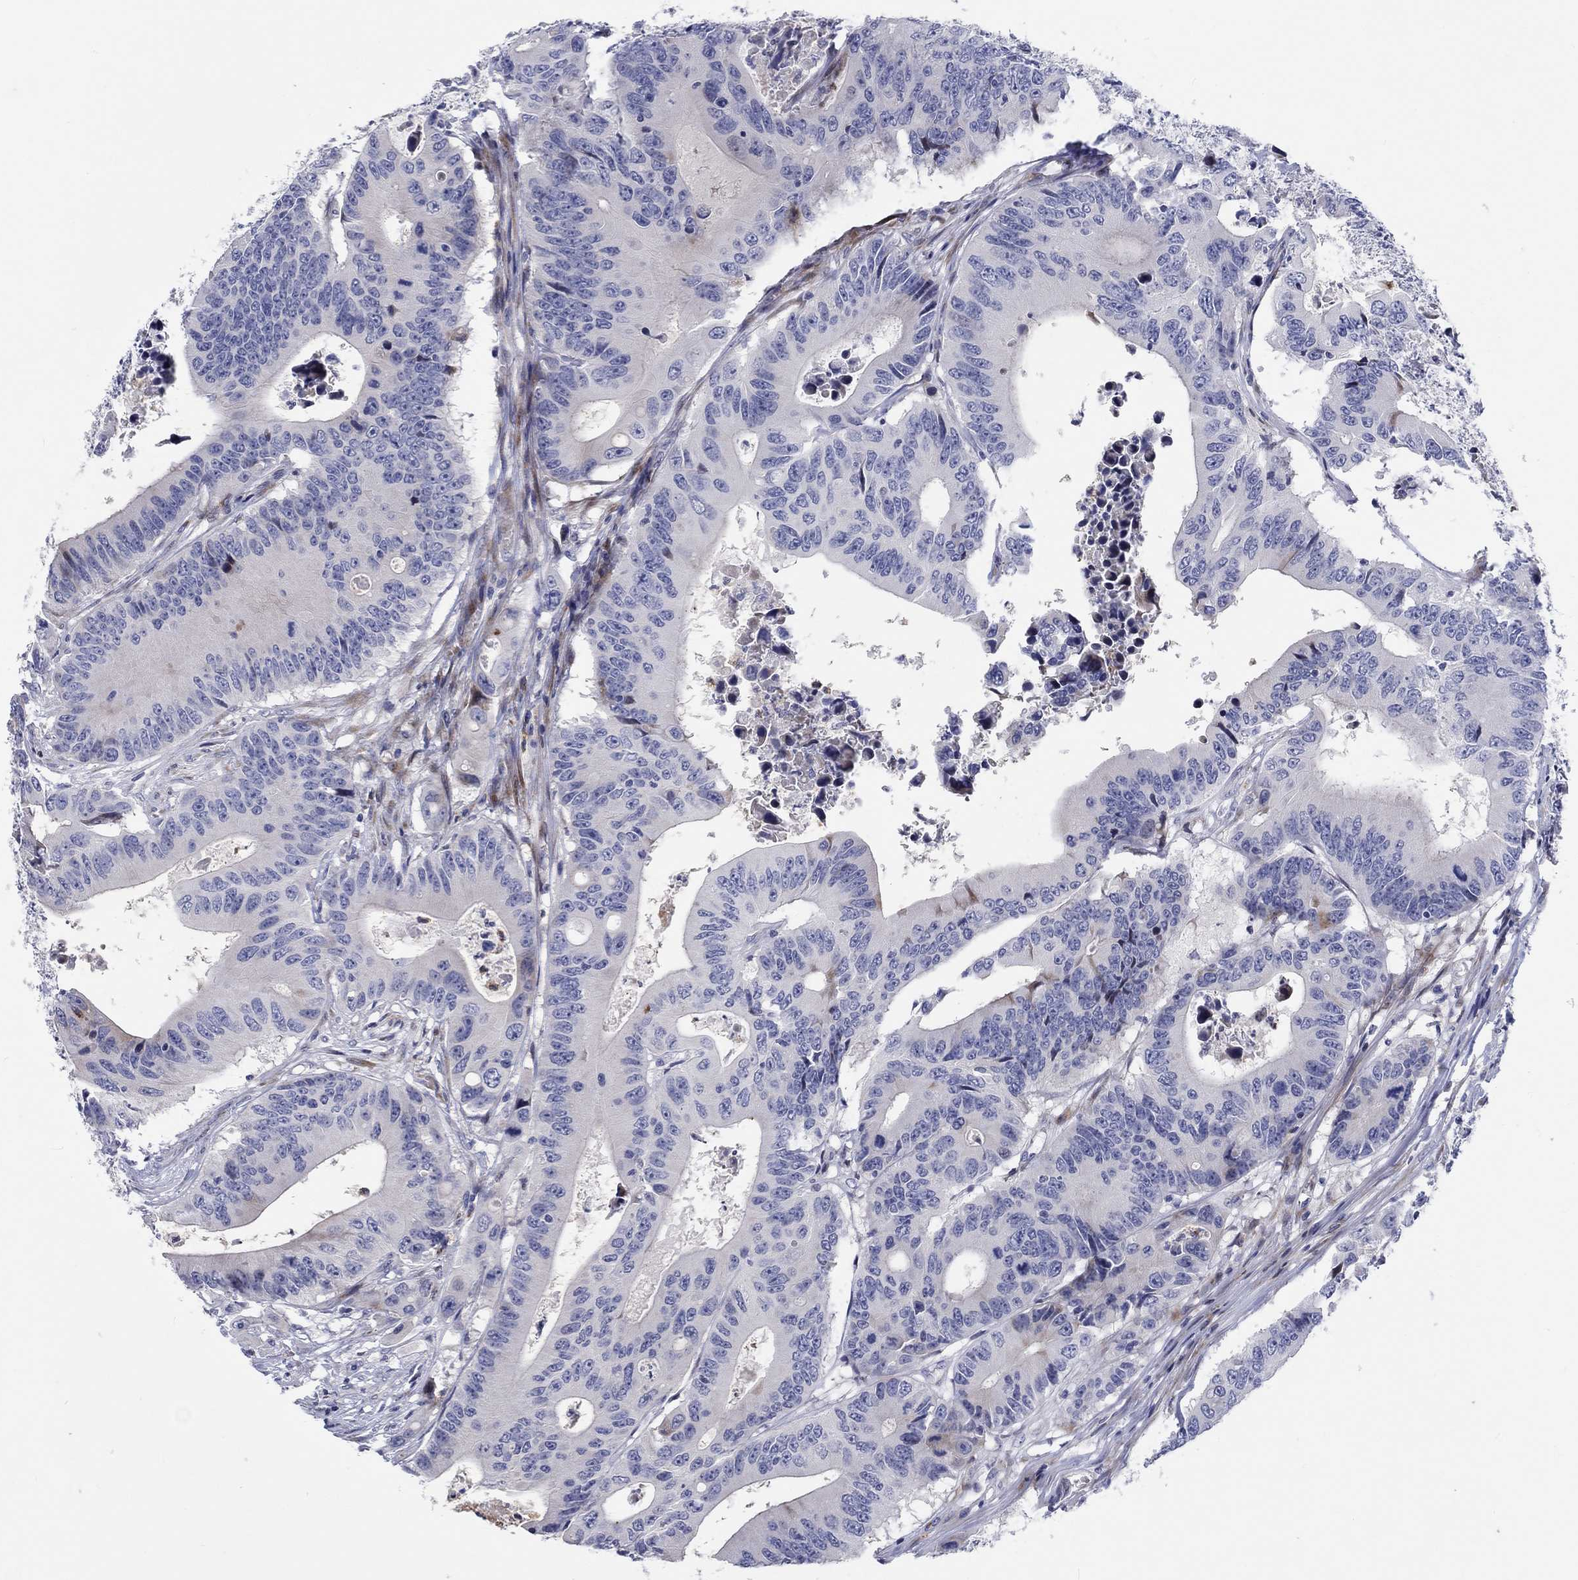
{"staining": {"intensity": "negative", "quantity": "none", "location": "none"}, "tissue": "colorectal cancer", "cell_type": "Tumor cells", "image_type": "cancer", "snomed": [{"axis": "morphology", "description": "Adenocarcinoma, NOS"}, {"axis": "topography", "description": "Colon"}], "caption": "Tumor cells show no significant expression in colorectal cancer (adenocarcinoma). (Stains: DAB (3,3'-diaminobenzidine) immunohistochemistry with hematoxylin counter stain, Microscopy: brightfield microscopy at high magnification).", "gene": "ARHGAP36", "patient": {"sex": "female", "age": 90}}